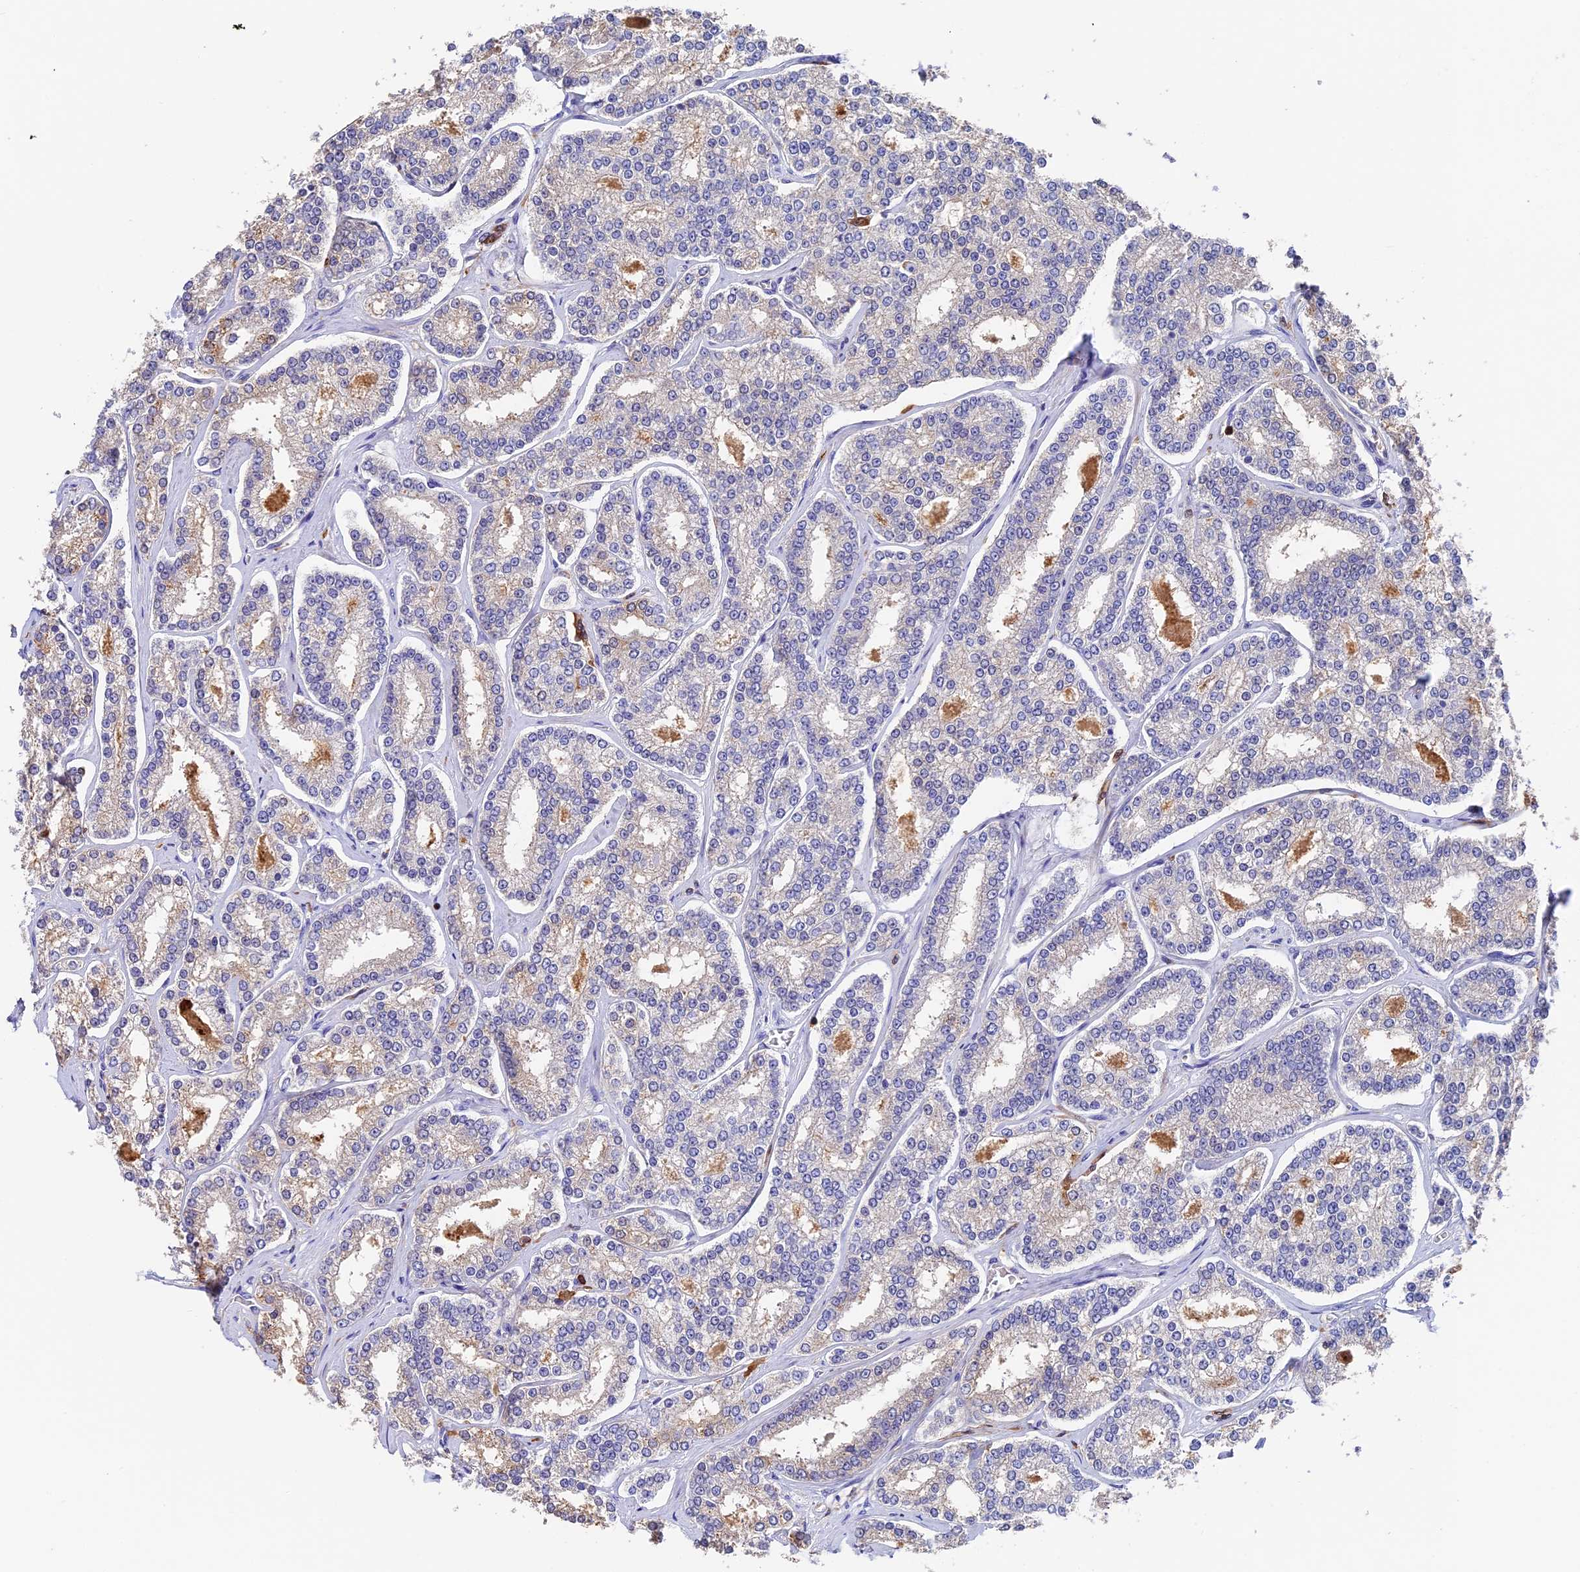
{"staining": {"intensity": "negative", "quantity": "none", "location": "none"}, "tissue": "prostate cancer", "cell_type": "Tumor cells", "image_type": "cancer", "snomed": [{"axis": "morphology", "description": "Normal tissue, NOS"}, {"axis": "morphology", "description": "Adenocarcinoma, High grade"}, {"axis": "topography", "description": "Prostate"}], "caption": "Immunohistochemical staining of prostate adenocarcinoma (high-grade) exhibits no significant staining in tumor cells. (Immunohistochemistry, brightfield microscopy, high magnification).", "gene": "ADAT1", "patient": {"sex": "male", "age": 83}}